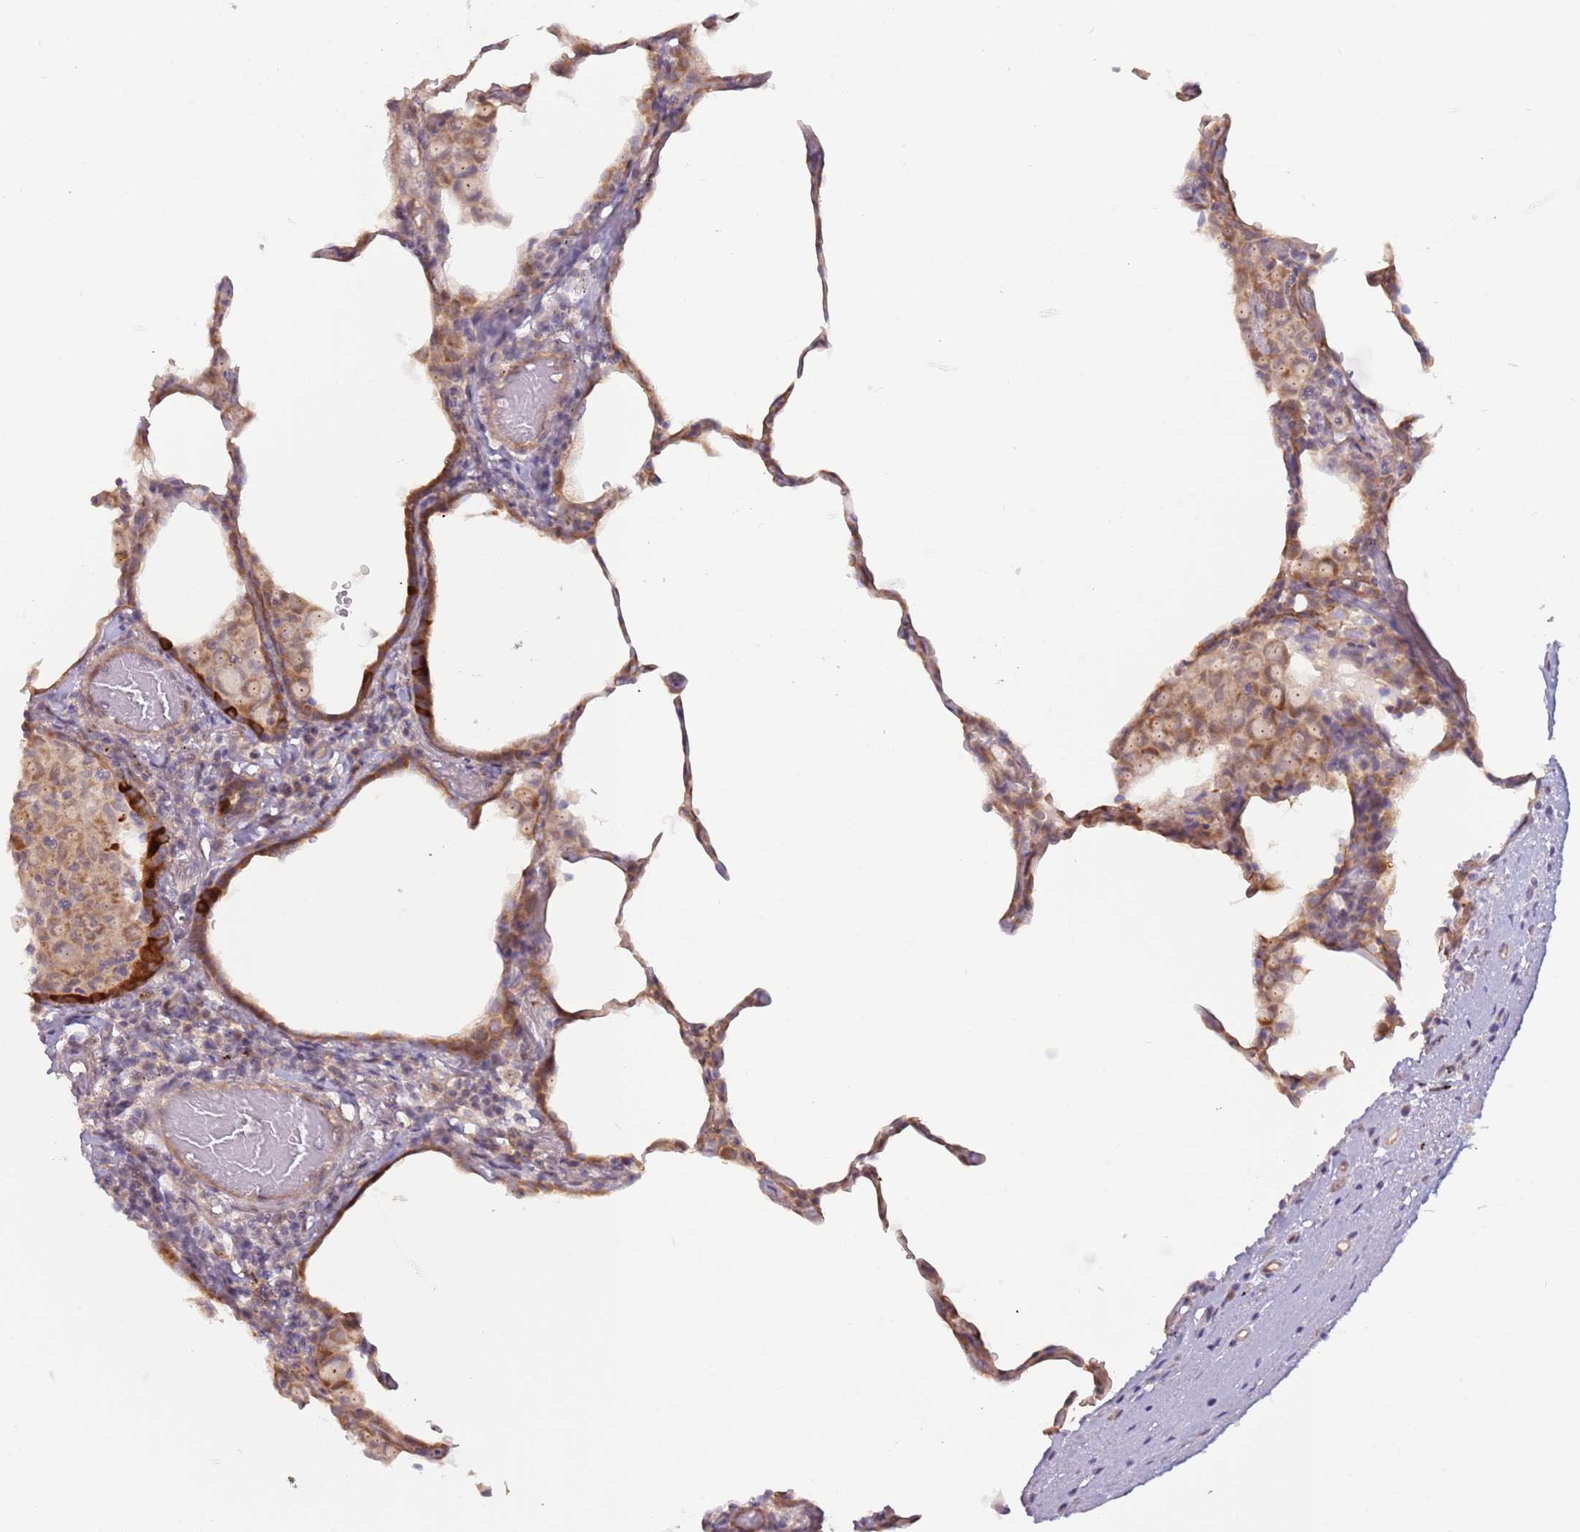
{"staining": {"intensity": "moderate", "quantity": ">75%", "location": "cytoplasmic/membranous"}, "tissue": "lung", "cell_type": "Alveolar cells", "image_type": "normal", "snomed": [{"axis": "morphology", "description": "Normal tissue, NOS"}, {"axis": "topography", "description": "Lung"}], "caption": "Brown immunohistochemical staining in benign lung shows moderate cytoplasmic/membranous staining in approximately >75% of alveolar cells. (brown staining indicates protein expression, while blue staining denotes nuclei).", "gene": "LDHD", "patient": {"sex": "female", "age": 57}}